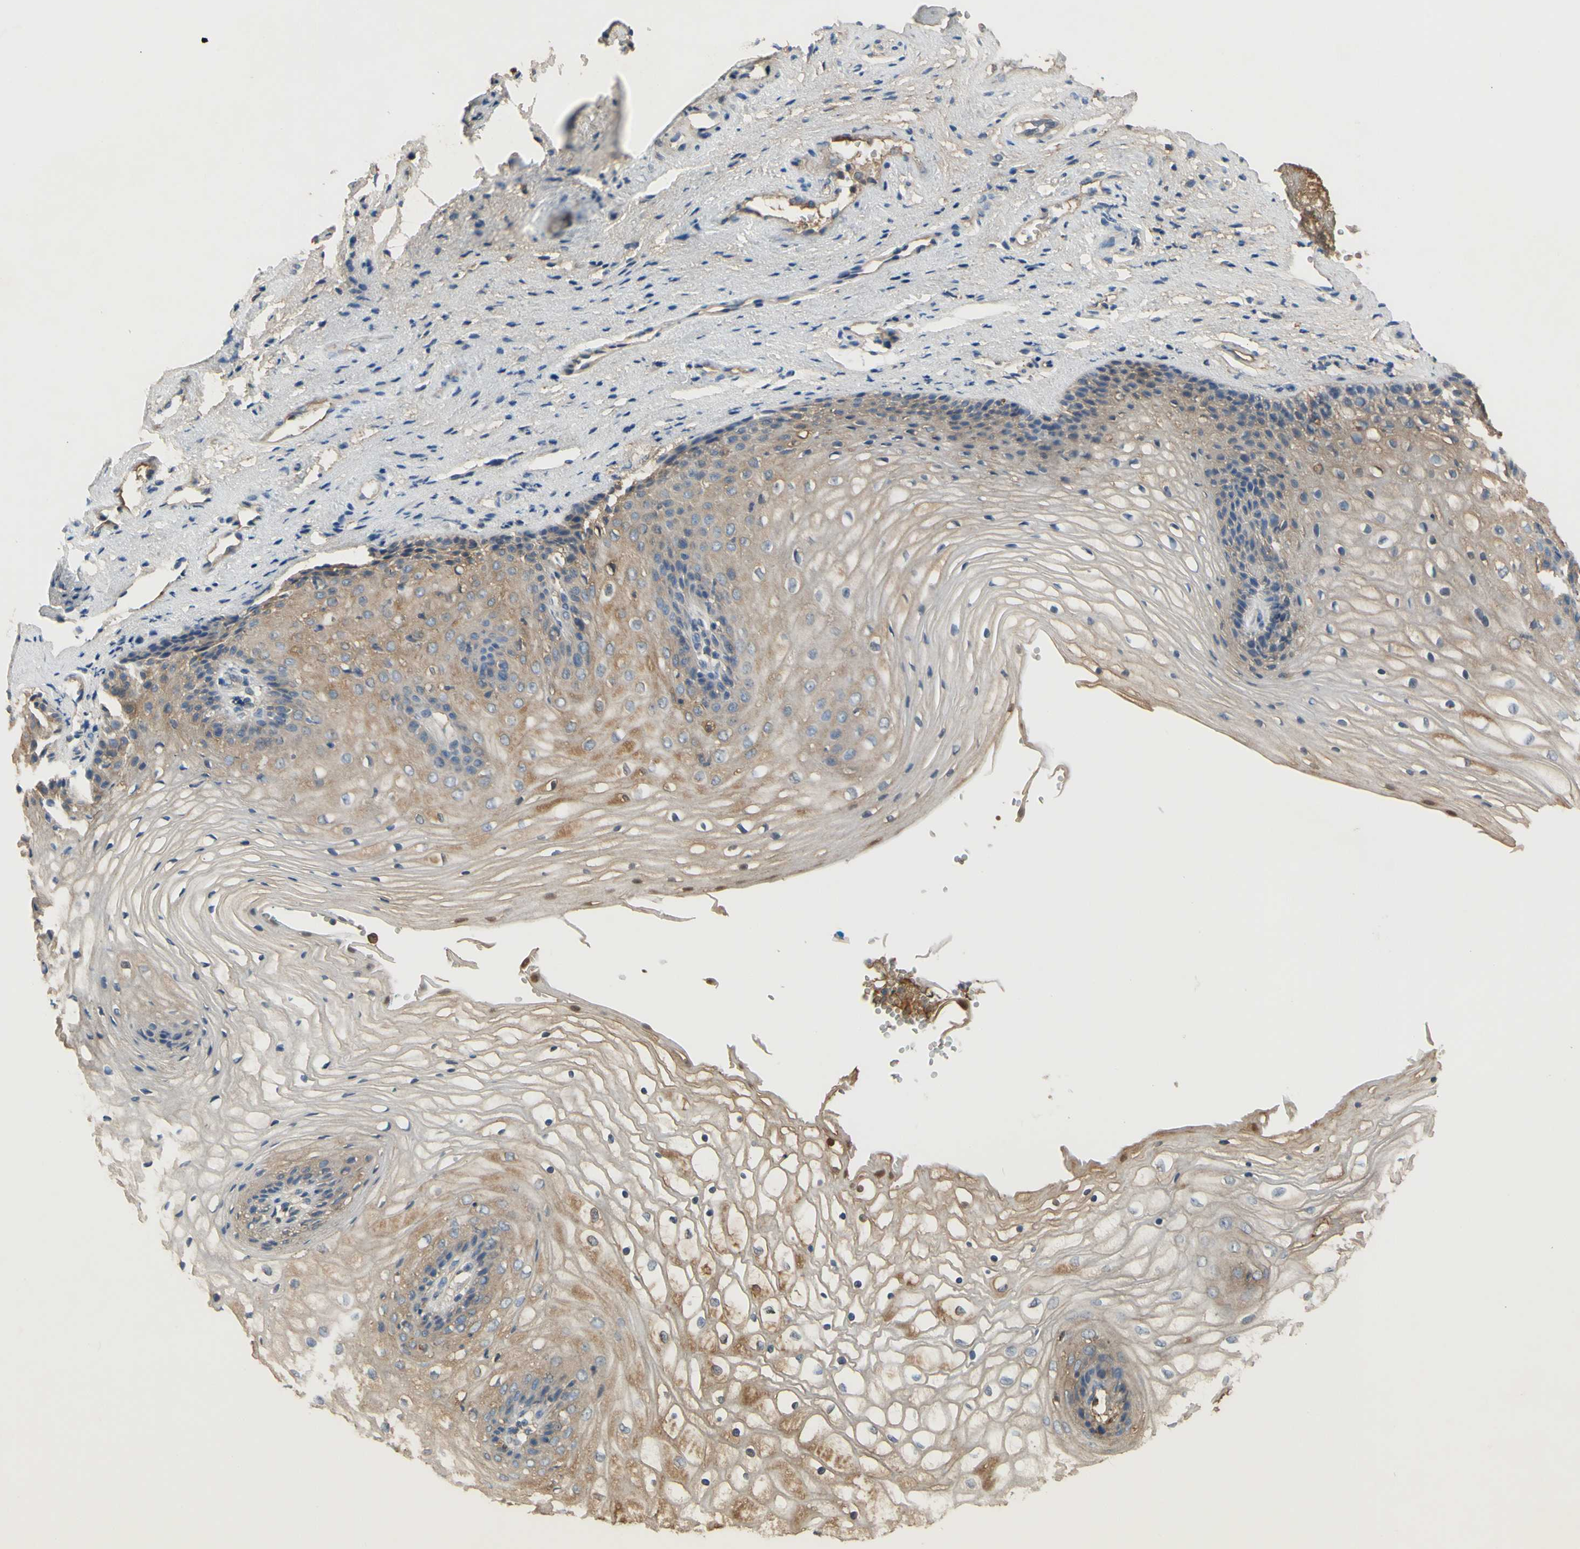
{"staining": {"intensity": "weak", "quantity": ">75%", "location": "cytoplasmic/membranous"}, "tissue": "vagina", "cell_type": "Squamous epithelial cells", "image_type": "normal", "snomed": [{"axis": "morphology", "description": "Normal tissue, NOS"}, {"axis": "topography", "description": "Vagina"}], "caption": "A high-resolution image shows immunohistochemistry (IHC) staining of normal vagina, which shows weak cytoplasmic/membranous staining in approximately >75% of squamous epithelial cells.", "gene": "TIMP2", "patient": {"sex": "female", "age": 34}}